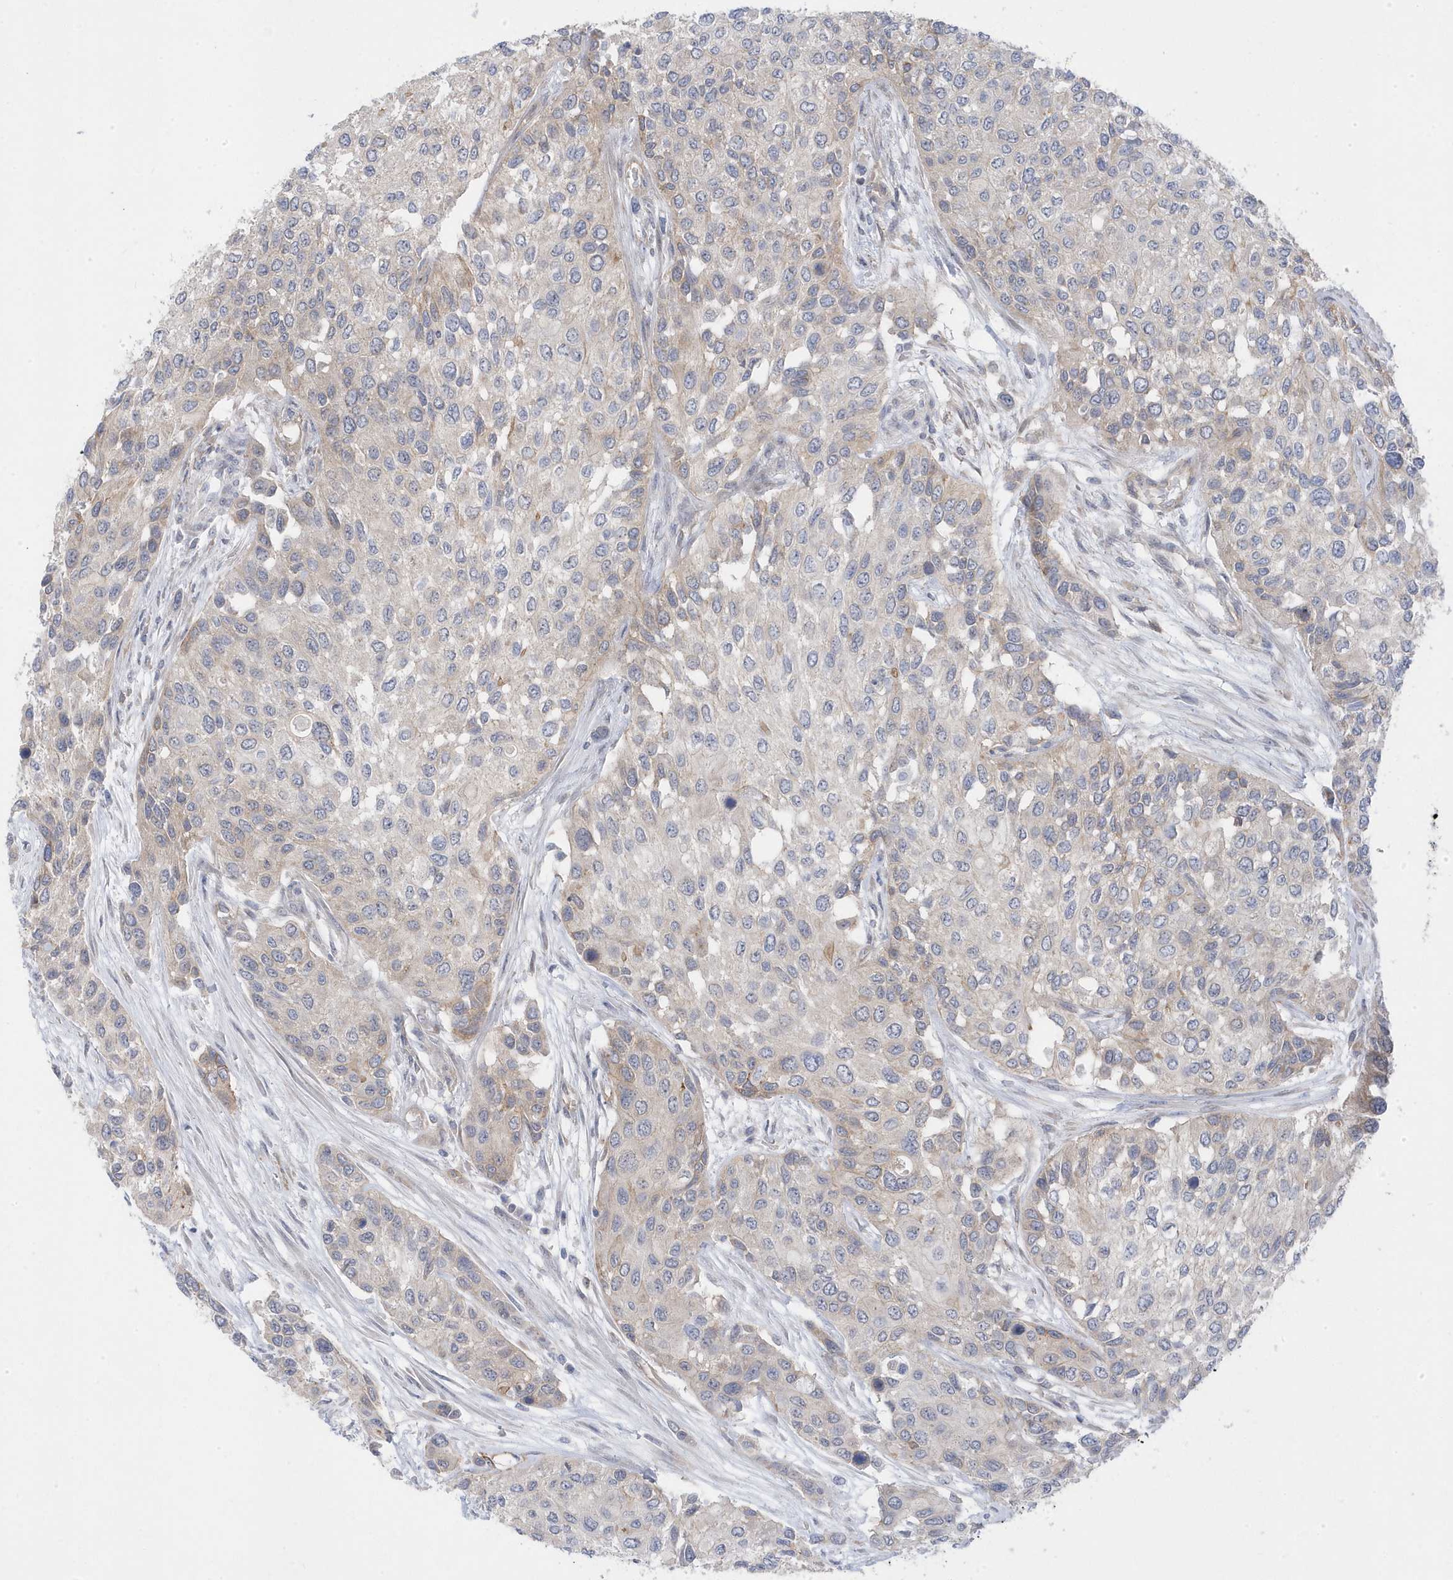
{"staining": {"intensity": "weak", "quantity": "<25%", "location": "cytoplasmic/membranous"}, "tissue": "urothelial cancer", "cell_type": "Tumor cells", "image_type": "cancer", "snomed": [{"axis": "morphology", "description": "Normal tissue, NOS"}, {"axis": "morphology", "description": "Urothelial carcinoma, High grade"}, {"axis": "topography", "description": "Vascular tissue"}, {"axis": "topography", "description": "Urinary bladder"}], "caption": "Tumor cells show no significant positivity in high-grade urothelial carcinoma. Nuclei are stained in blue.", "gene": "ANAPC1", "patient": {"sex": "female", "age": 56}}